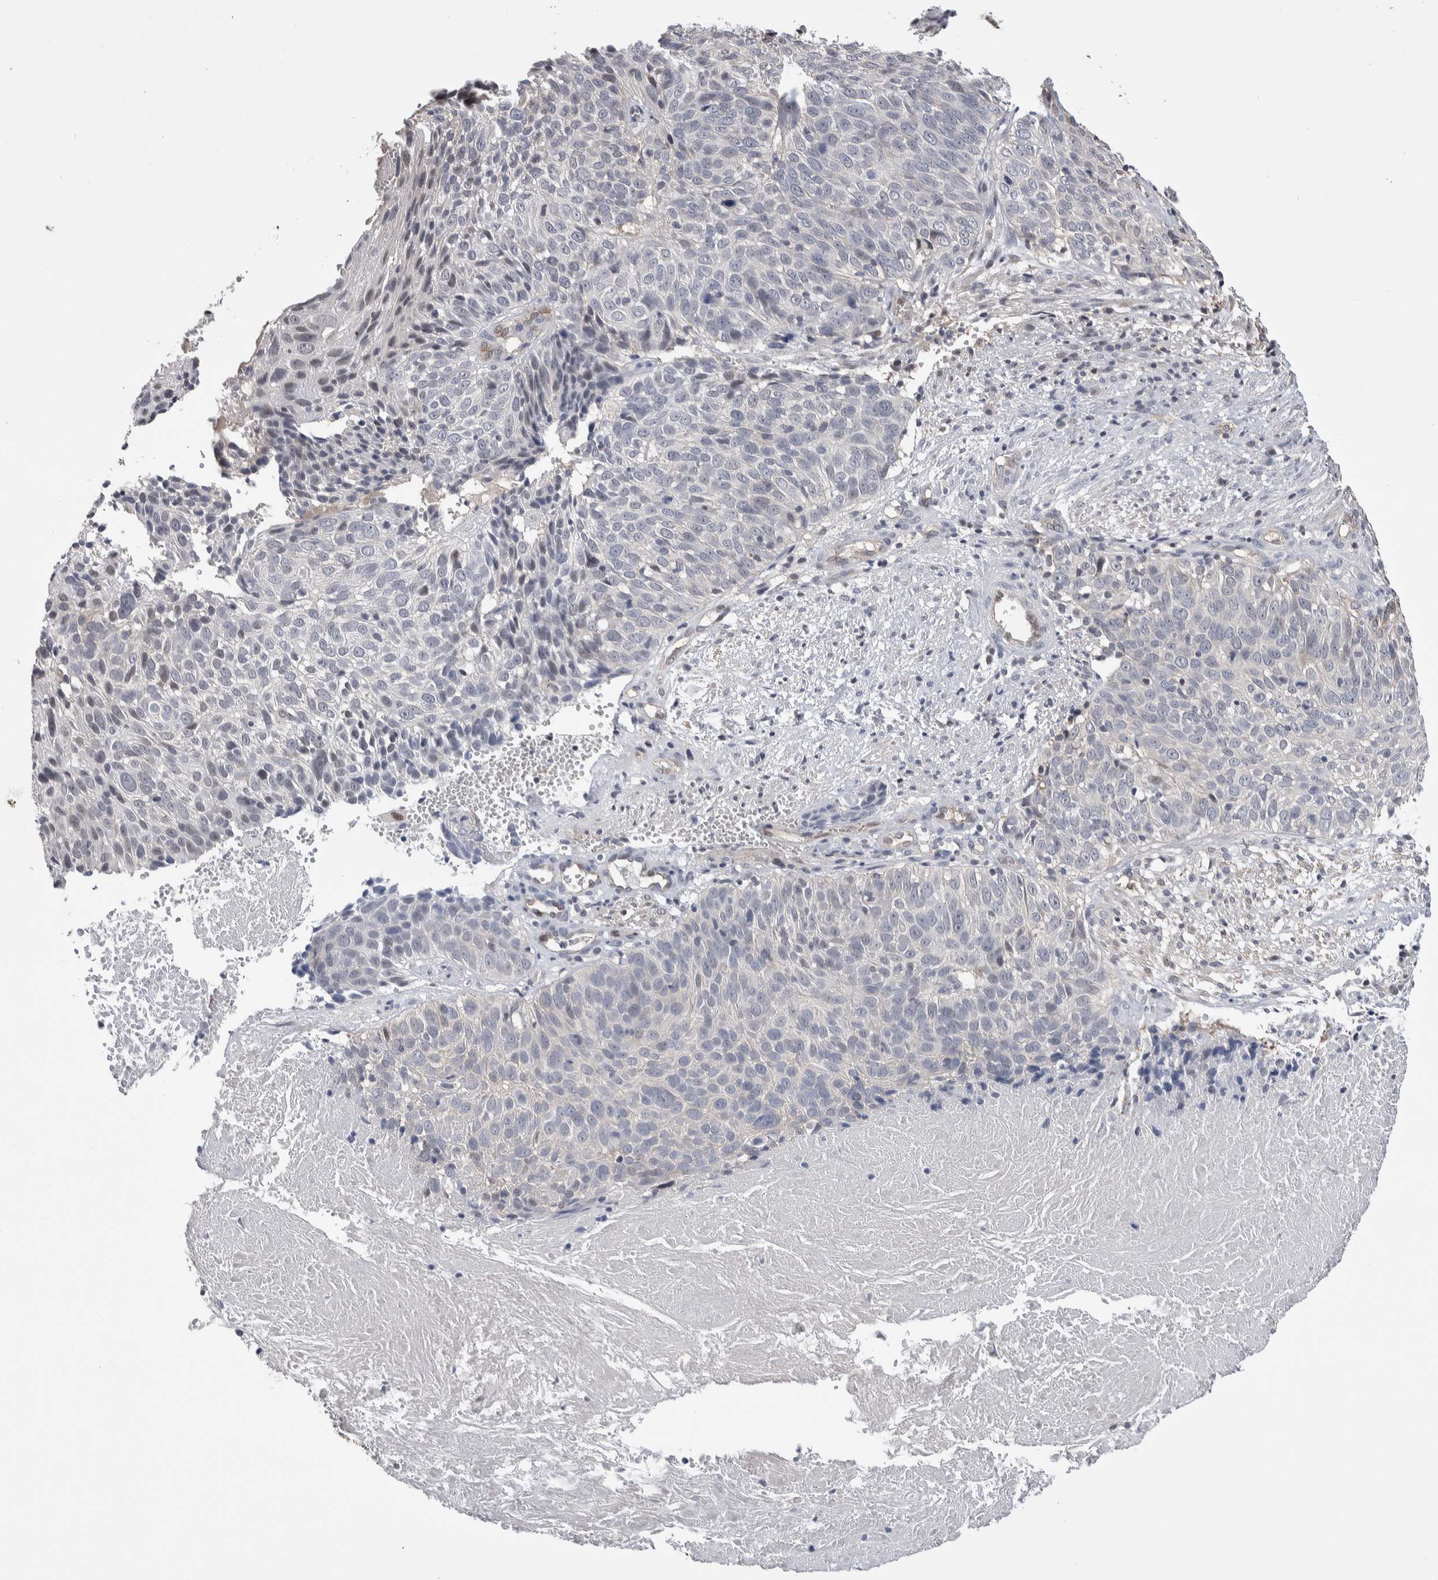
{"staining": {"intensity": "negative", "quantity": "none", "location": "none"}, "tissue": "cervical cancer", "cell_type": "Tumor cells", "image_type": "cancer", "snomed": [{"axis": "morphology", "description": "Squamous cell carcinoma, NOS"}, {"axis": "topography", "description": "Cervix"}], "caption": "A high-resolution histopathology image shows immunohistochemistry staining of cervical cancer (squamous cell carcinoma), which shows no significant positivity in tumor cells. (DAB (3,3'-diaminobenzidine) immunohistochemistry (IHC) with hematoxylin counter stain).", "gene": "ZBTB49", "patient": {"sex": "female", "age": 74}}